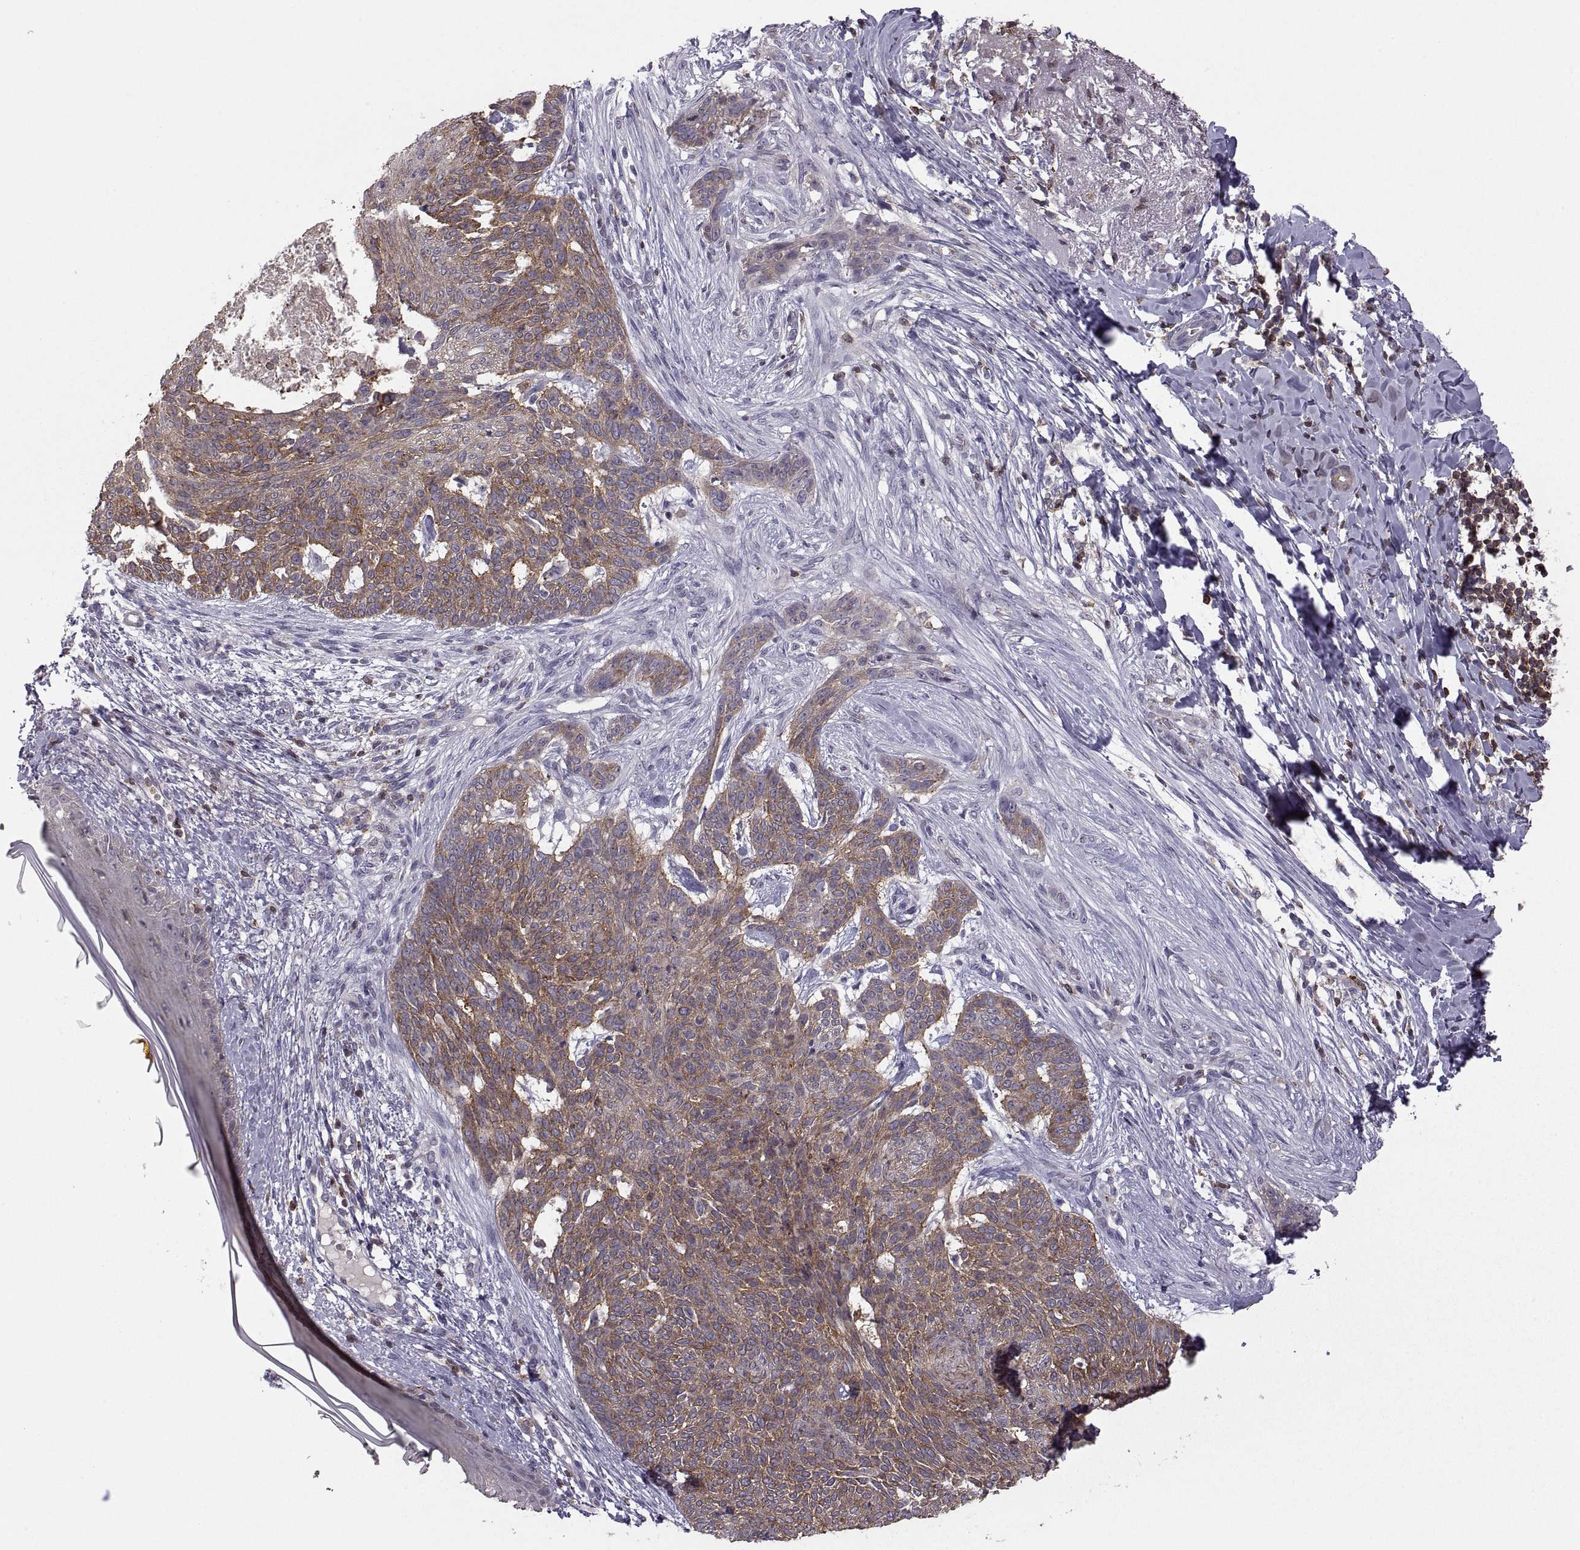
{"staining": {"intensity": "moderate", "quantity": "<25%", "location": "cytoplasmic/membranous"}, "tissue": "skin cancer", "cell_type": "Tumor cells", "image_type": "cancer", "snomed": [{"axis": "morphology", "description": "Normal tissue, NOS"}, {"axis": "morphology", "description": "Basal cell carcinoma"}, {"axis": "topography", "description": "Skin"}], "caption": "Skin cancer (basal cell carcinoma) stained with a brown dye reveals moderate cytoplasmic/membranous positive expression in about <25% of tumor cells.", "gene": "EZR", "patient": {"sex": "male", "age": 84}}